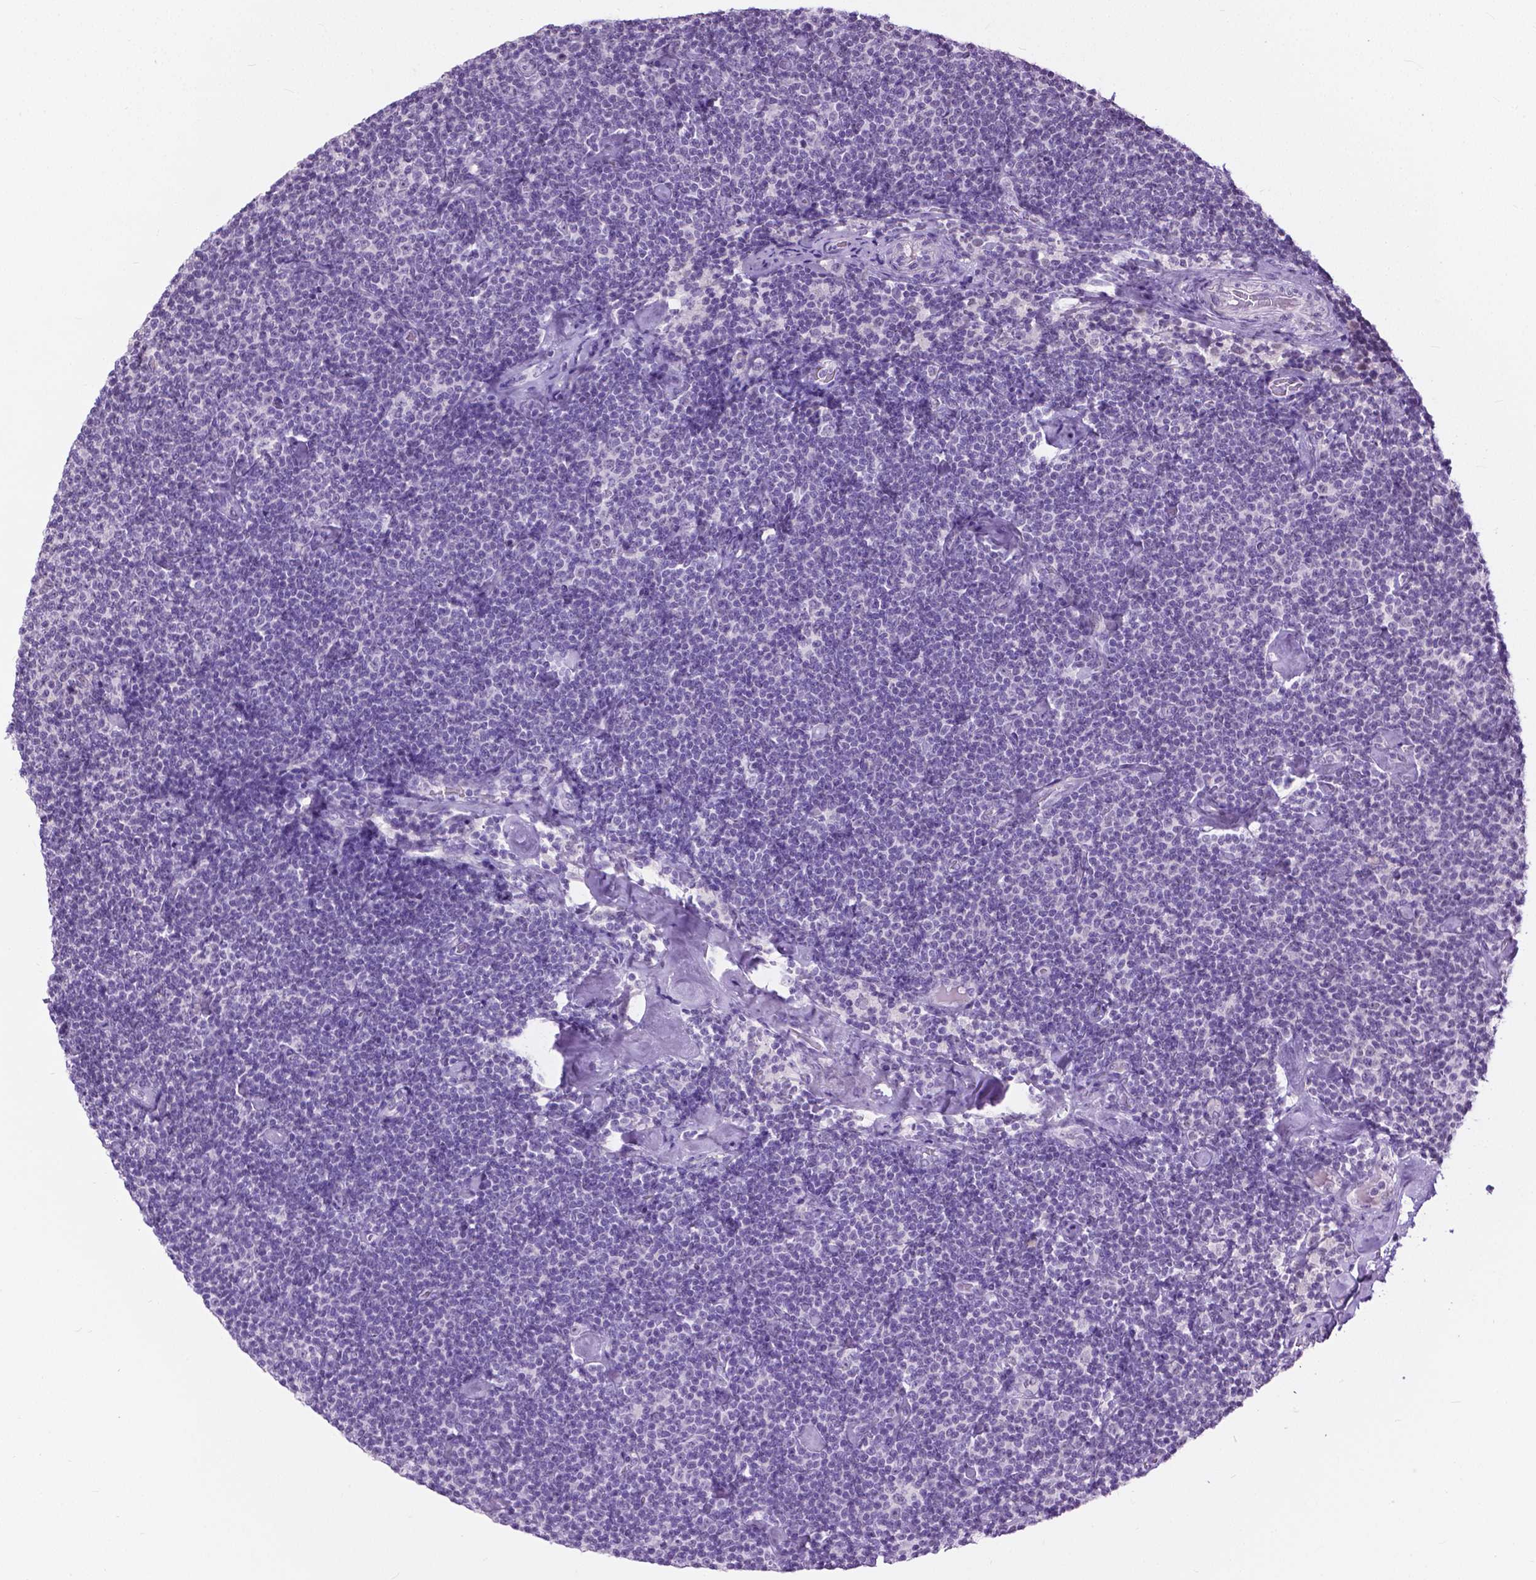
{"staining": {"intensity": "negative", "quantity": "none", "location": "none"}, "tissue": "lymphoma", "cell_type": "Tumor cells", "image_type": "cancer", "snomed": [{"axis": "morphology", "description": "Malignant lymphoma, non-Hodgkin's type, Low grade"}, {"axis": "topography", "description": "Lymph node"}], "caption": "Immunohistochemistry (IHC) of human low-grade malignant lymphoma, non-Hodgkin's type reveals no expression in tumor cells.", "gene": "GPR37L1", "patient": {"sex": "male", "age": 81}}